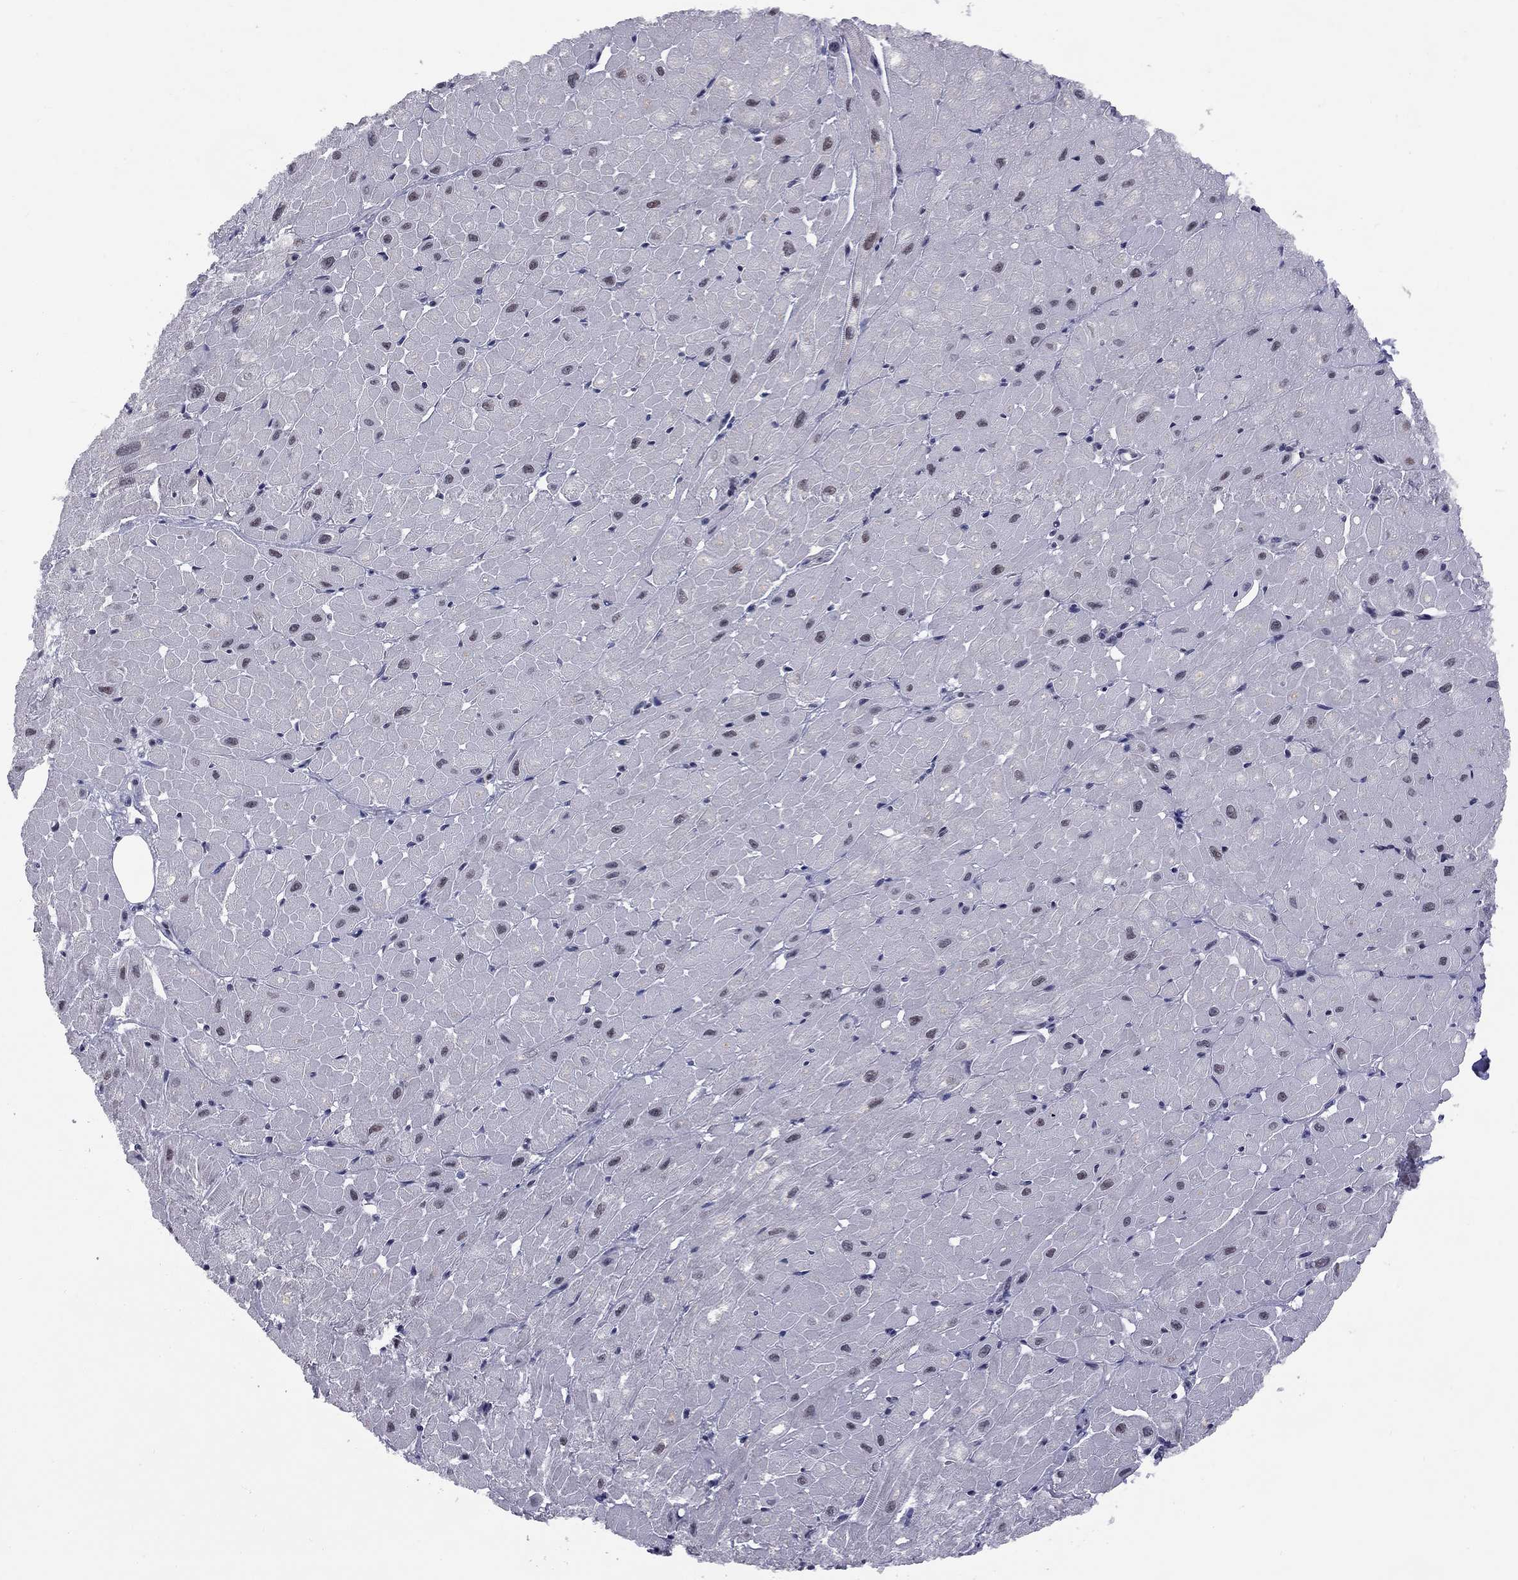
{"staining": {"intensity": "weak", "quantity": "<25%", "location": "nuclear"}, "tissue": "heart muscle", "cell_type": "Cardiomyocytes", "image_type": "normal", "snomed": [{"axis": "morphology", "description": "Normal tissue, NOS"}, {"axis": "topography", "description": "Heart"}], "caption": "Immunohistochemistry histopathology image of unremarkable human heart muscle stained for a protein (brown), which shows no positivity in cardiomyocytes.", "gene": "TAF9", "patient": {"sex": "male", "age": 62}}